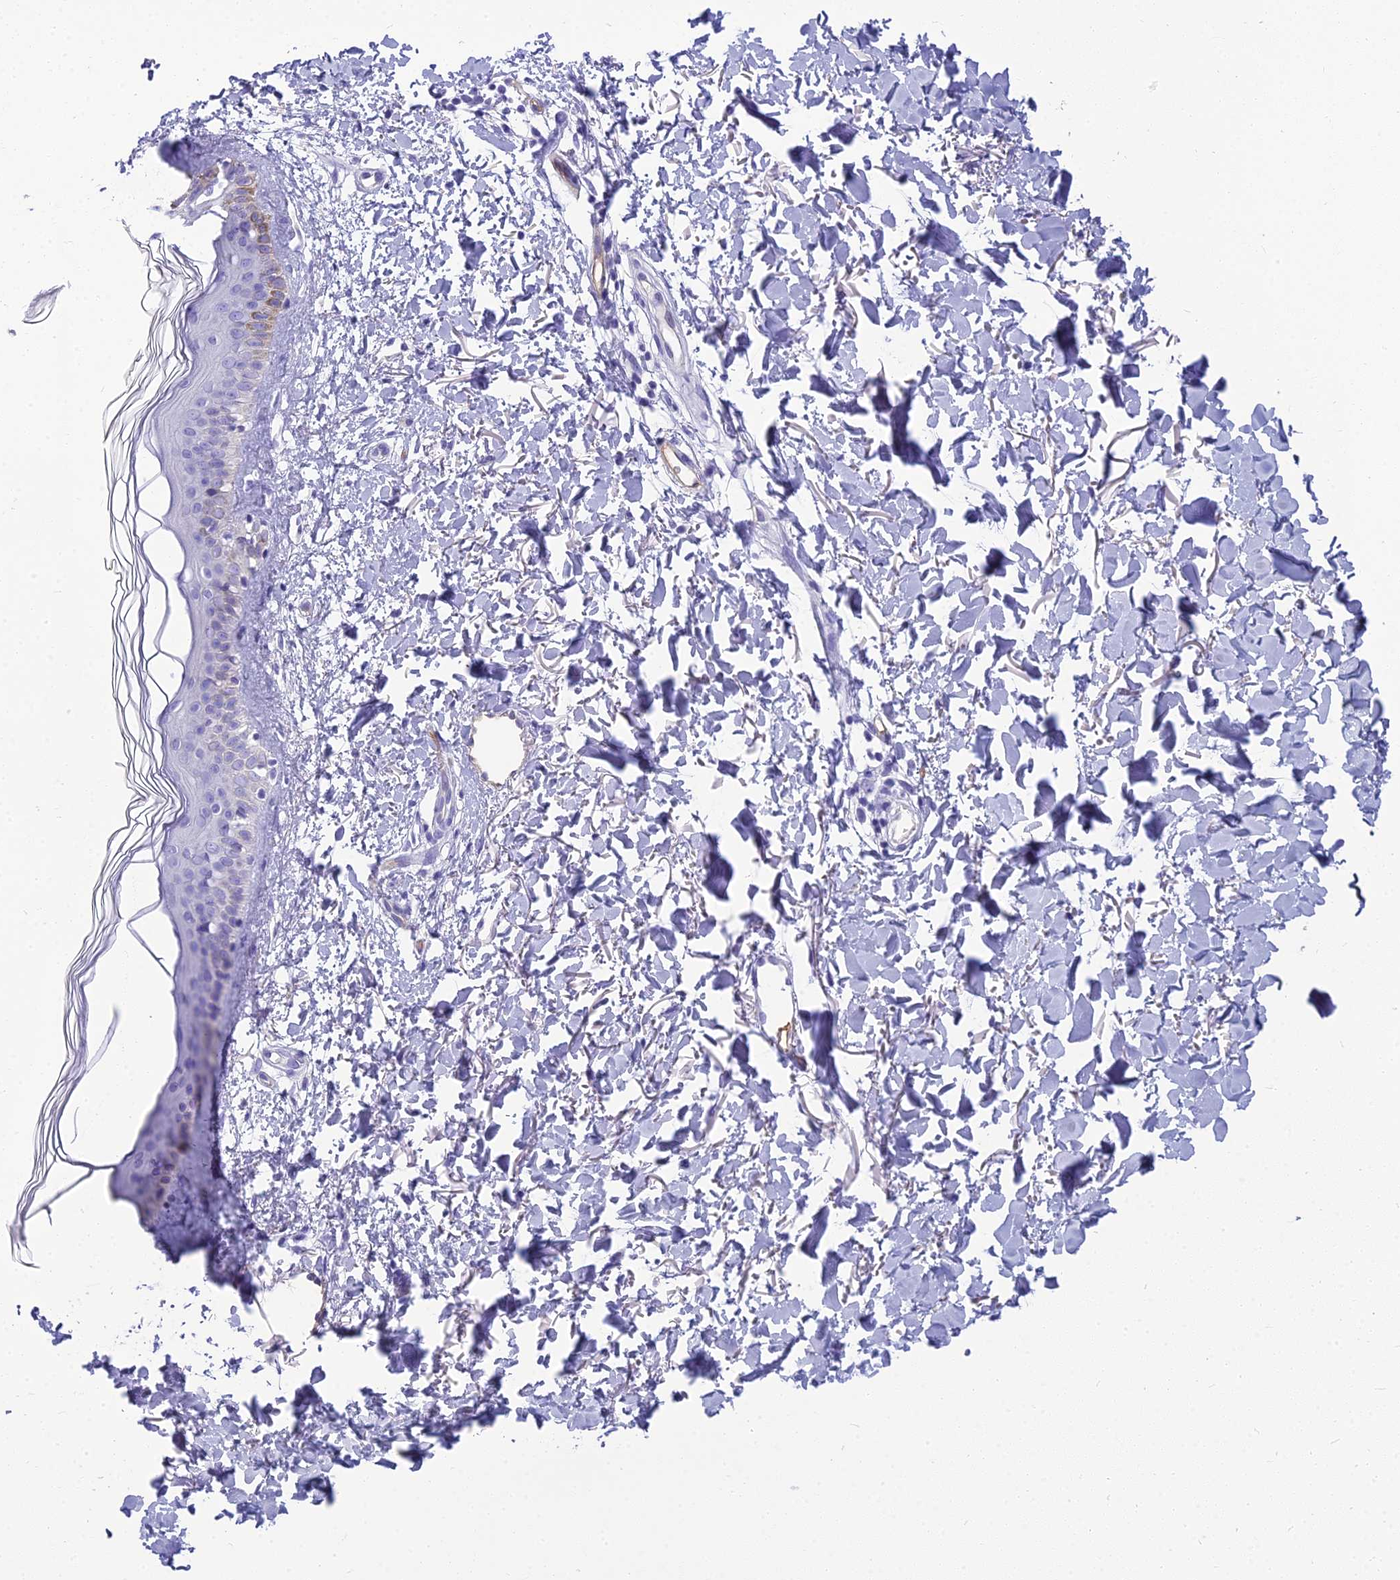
{"staining": {"intensity": "negative", "quantity": "none", "location": "none"}, "tissue": "skin", "cell_type": "Fibroblasts", "image_type": "normal", "snomed": [{"axis": "morphology", "description": "Normal tissue, NOS"}, {"axis": "topography", "description": "Skin"}], "caption": "Image shows no protein expression in fibroblasts of normal skin.", "gene": "NINJ1", "patient": {"sex": "female", "age": 58}}